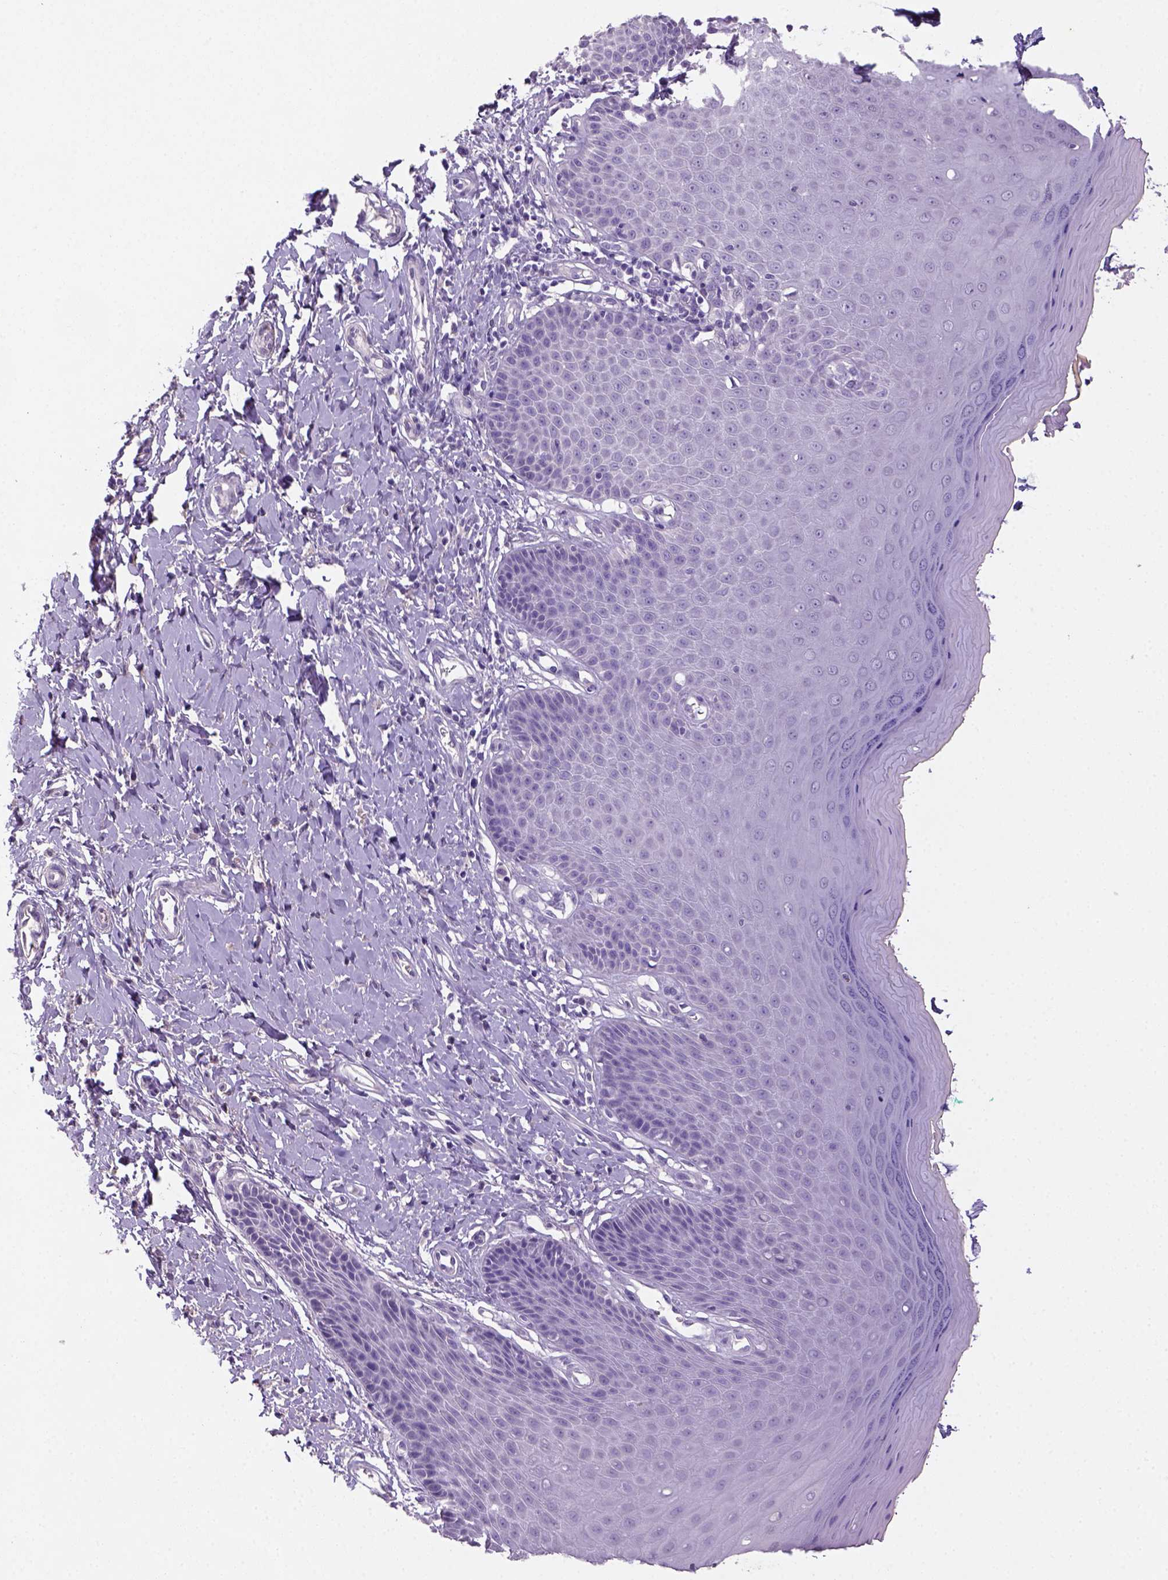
{"staining": {"intensity": "negative", "quantity": "none", "location": "none"}, "tissue": "vagina", "cell_type": "Squamous epithelial cells", "image_type": "normal", "snomed": [{"axis": "morphology", "description": "Normal tissue, NOS"}, {"axis": "topography", "description": "Vagina"}], "caption": "DAB (3,3'-diaminobenzidine) immunohistochemical staining of normal vagina exhibits no significant staining in squamous epithelial cells.", "gene": "NLGN2", "patient": {"sex": "female", "age": 83}}